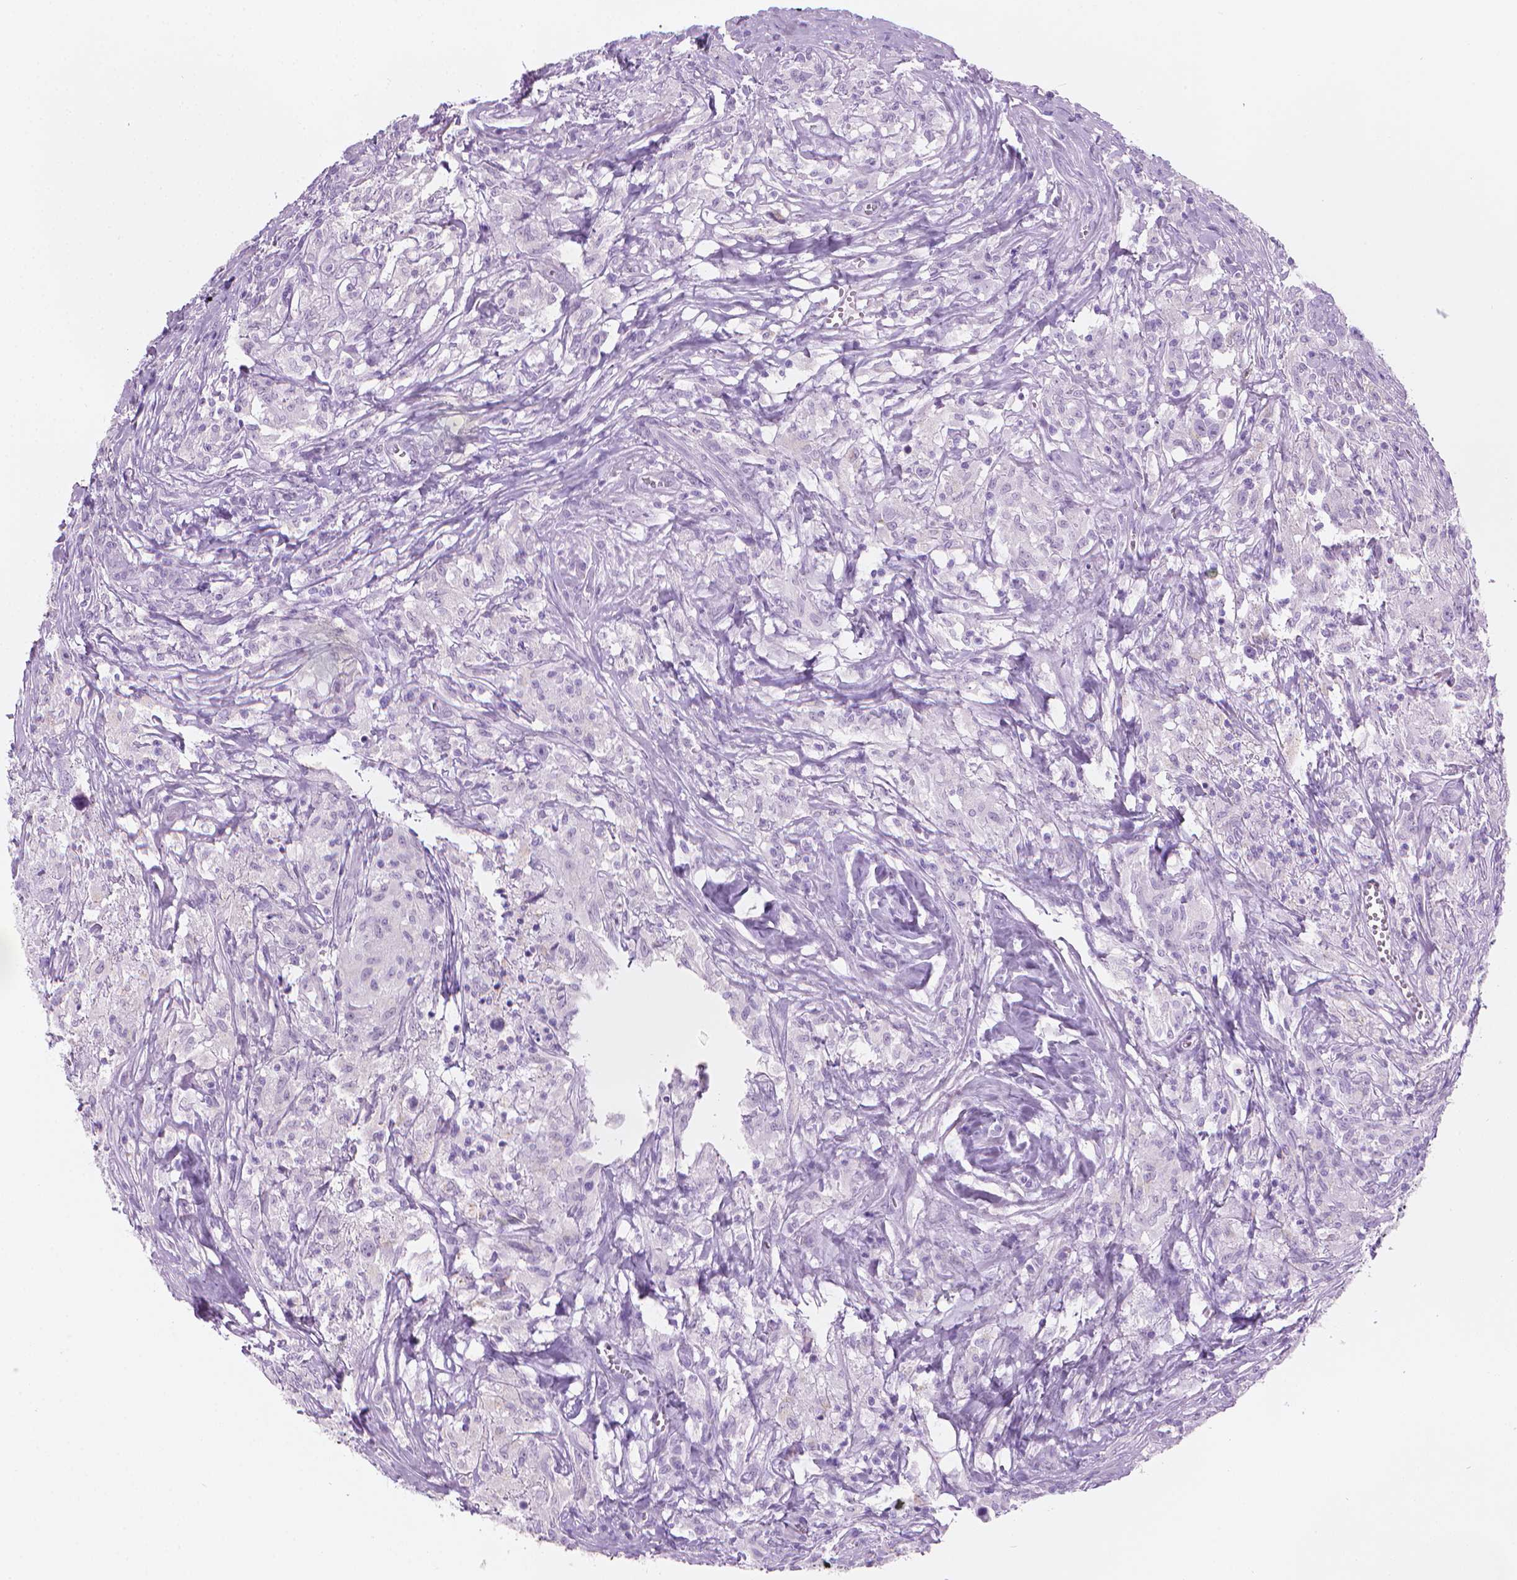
{"staining": {"intensity": "negative", "quantity": "none", "location": "none"}, "tissue": "testis cancer", "cell_type": "Tumor cells", "image_type": "cancer", "snomed": [{"axis": "morphology", "description": "Seminoma, NOS"}, {"axis": "topography", "description": "Testis"}], "caption": "IHC photomicrograph of neoplastic tissue: testis cancer (seminoma) stained with DAB (3,3'-diaminobenzidine) demonstrates no significant protein expression in tumor cells.", "gene": "TTC29", "patient": {"sex": "male", "age": 49}}